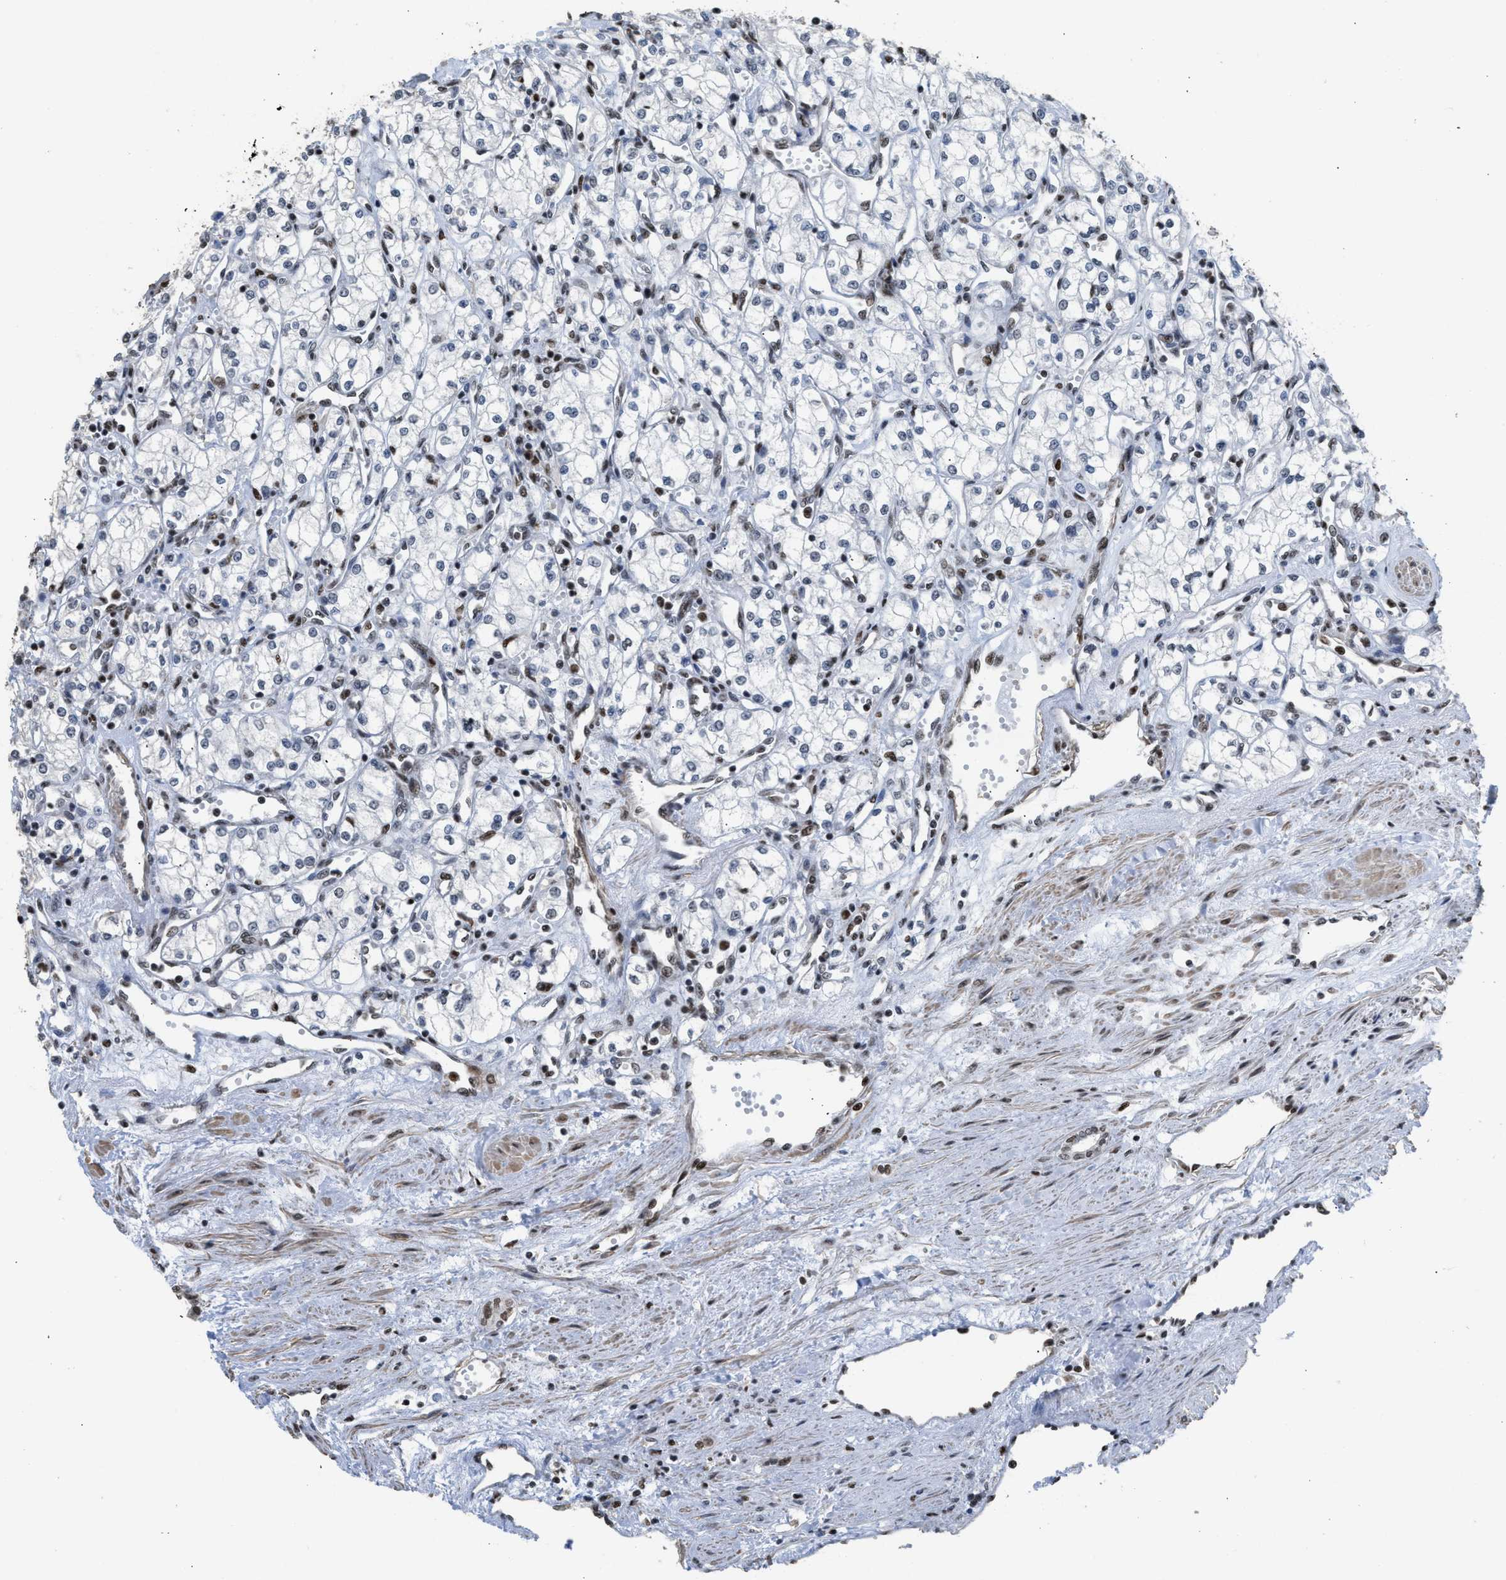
{"staining": {"intensity": "moderate", "quantity": "<25%", "location": "nuclear"}, "tissue": "renal cancer", "cell_type": "Tumor cells", "image_type": "cancer", "snomed": [{"axis": "morphology", "description": "Adenocarcinoma, NOS"}, {"axis": "topography", "description": "Kidney"}], "caption": "Immunohistochemical staining of renal cancer (adenocarcinoma) reveals low levels of moderate nuclear protein staining in about <25% of tumor cells. (DAB (3,3'-diaminobenzidine) IHC with brightfield microscopy, high magnification).", "gene": "SCAF4", "patient": {"sex": "male", "age": 59}}